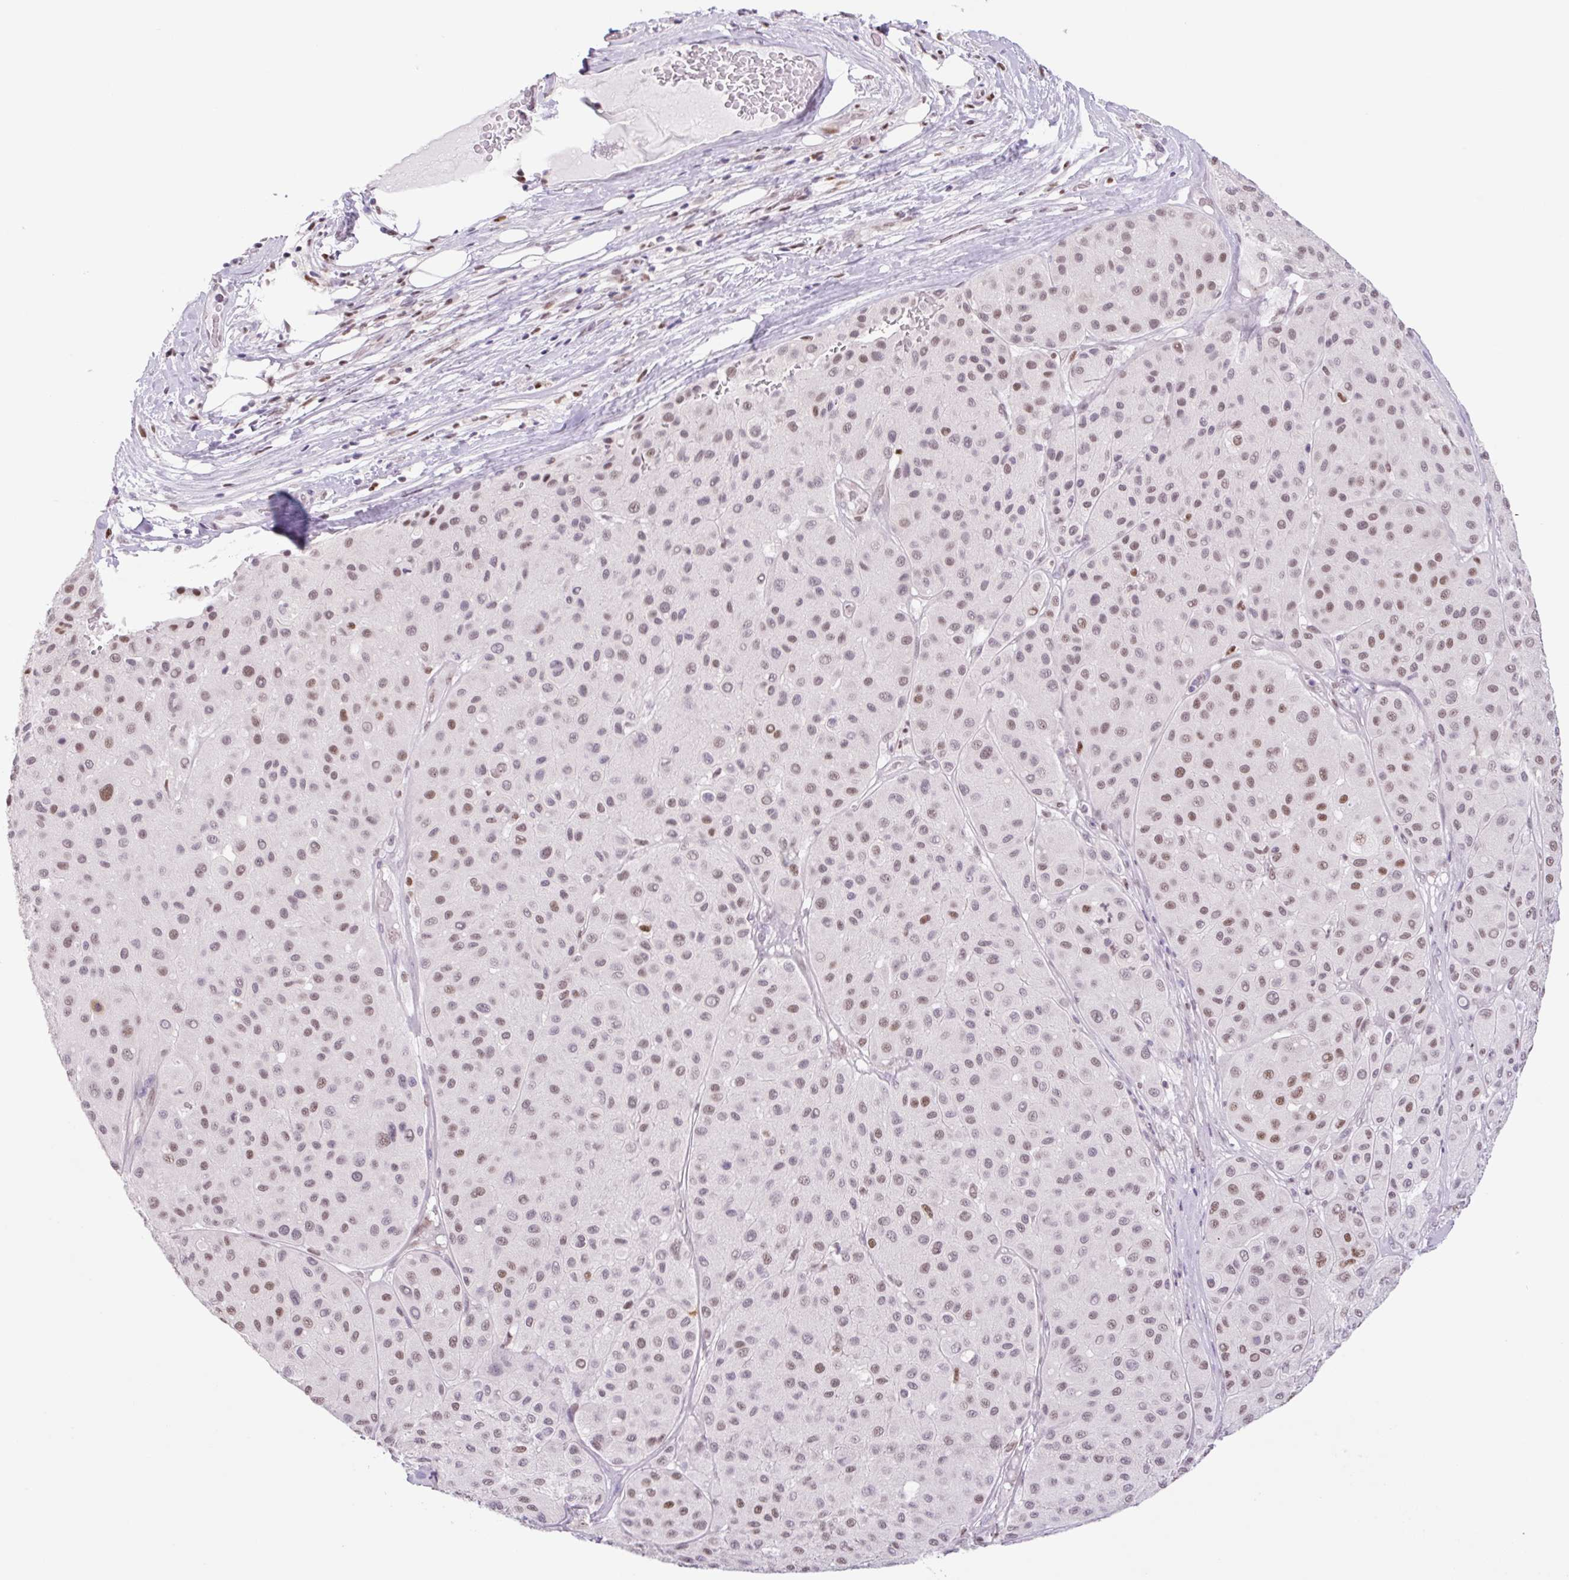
{"staining": {"intensity": "weak", "quantity": ">75%", "location": "nuclear"}, "tissue": "melanoma", "cell_type": "Tumor cells", "image_type": "cancer", "snomed": [{"axis": "morphology", "description": "Malignant melanoma, Metastatic site"}, {"axis": "topography", "description": "Smooth muscle"}], "caption": "Brown immunohistochemical staining in human melanoma exhibits weak nuclear staining in approximately >75% of tumor cells.", "gene": "TLE3", "patient": {"sex": "male", "age": 41}}